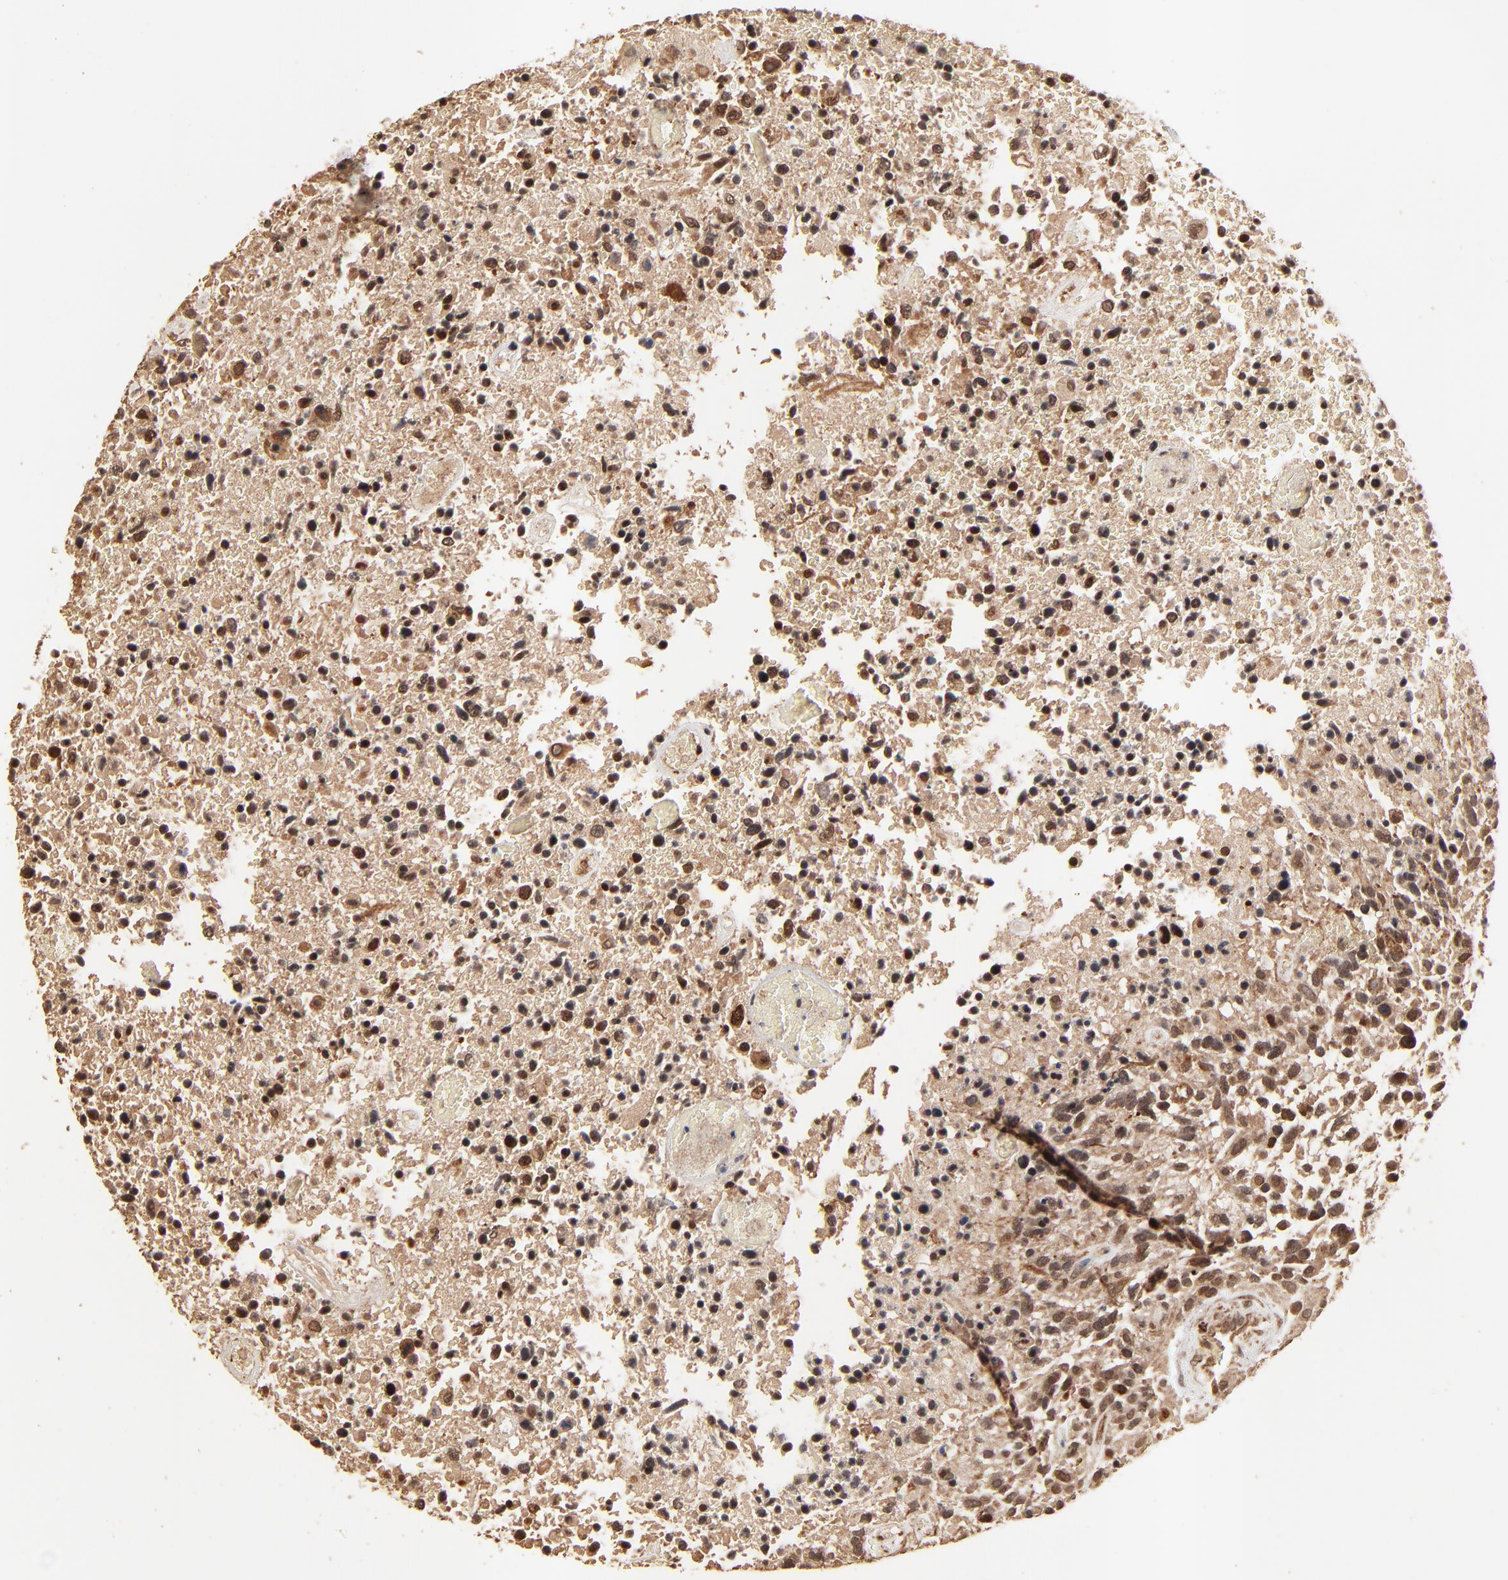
{"staining": {"intensity": "moderate", "quantity": ">75%", "location": "nuclear"}, "tissue": "glioma", "cell_type": "Tumor cells", "image_type": "cancer", "snomed": [{"axis": "morphology", "description": "Glioma, malignant, High grade"}, {"axis": "topography", "description": "Brain"}], "caption": "Tumor cells show medium levels of moderate nuclear expression in about >75% of cells in glioma.", "gene": "FAM227A", "patient": {"sex": "male", "age": 72}}